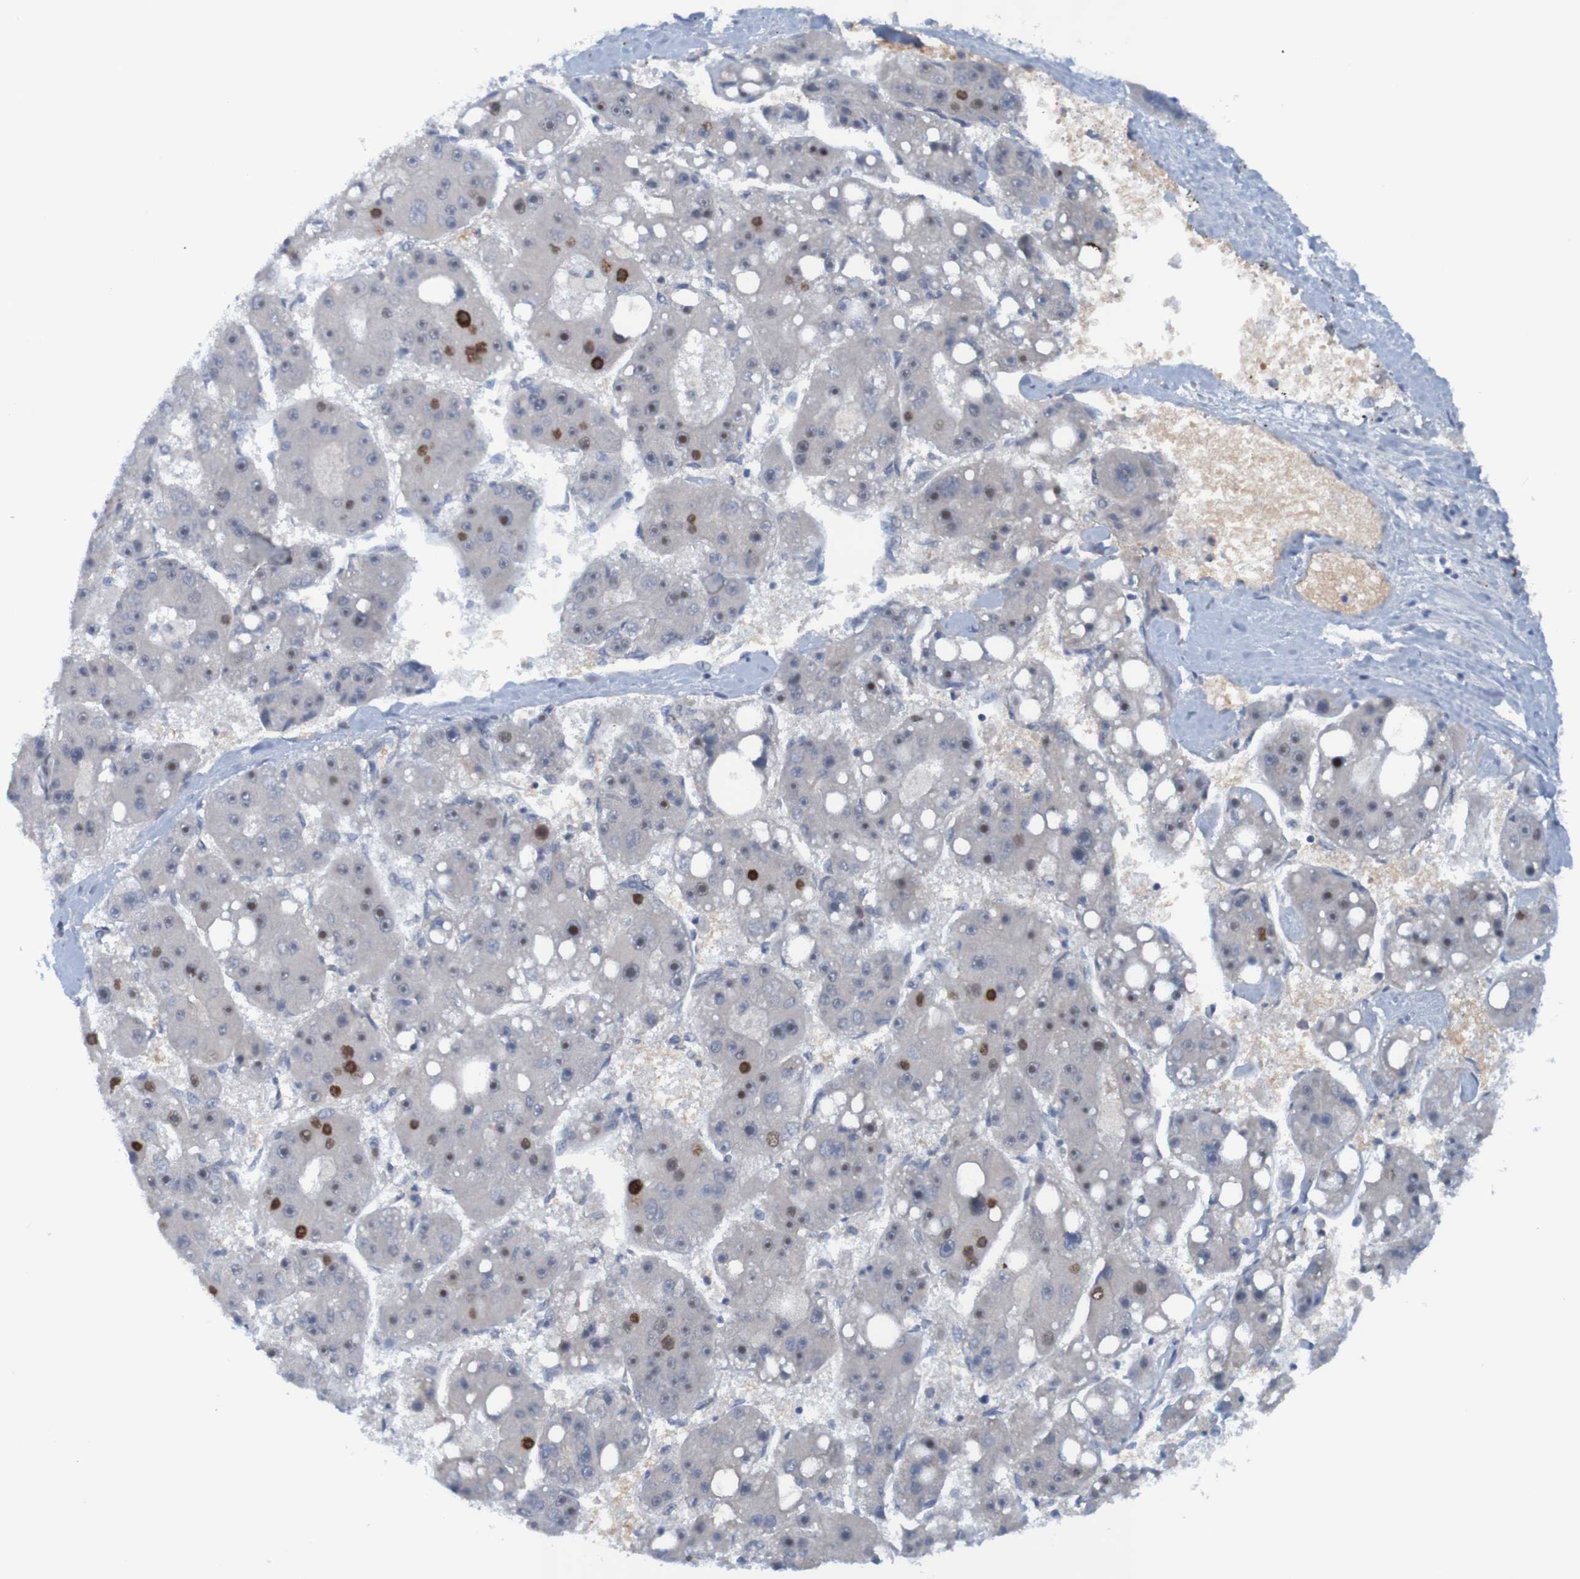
{"staining": {"intensity": "negative", "quantity": "none", "location": "none"}, "tissue": "liver cancer", "cell_type": "Tumor cells", "image_type": "cancer", "snomed": [{"axis": "morphology", "description": "Carcinoma, Hepatocellular, NOS"}, {"axis": "topography", "description": "Liver"}], "caption": "Liver cancer (hepatocellular carcinoma) was stained to show a protein in brown. There is no significant positivity in tumor cells. (DAB immunohistochemistry, high magnification).", "gene": "USP36", "patient": {"sex": "female", "age": 61}}